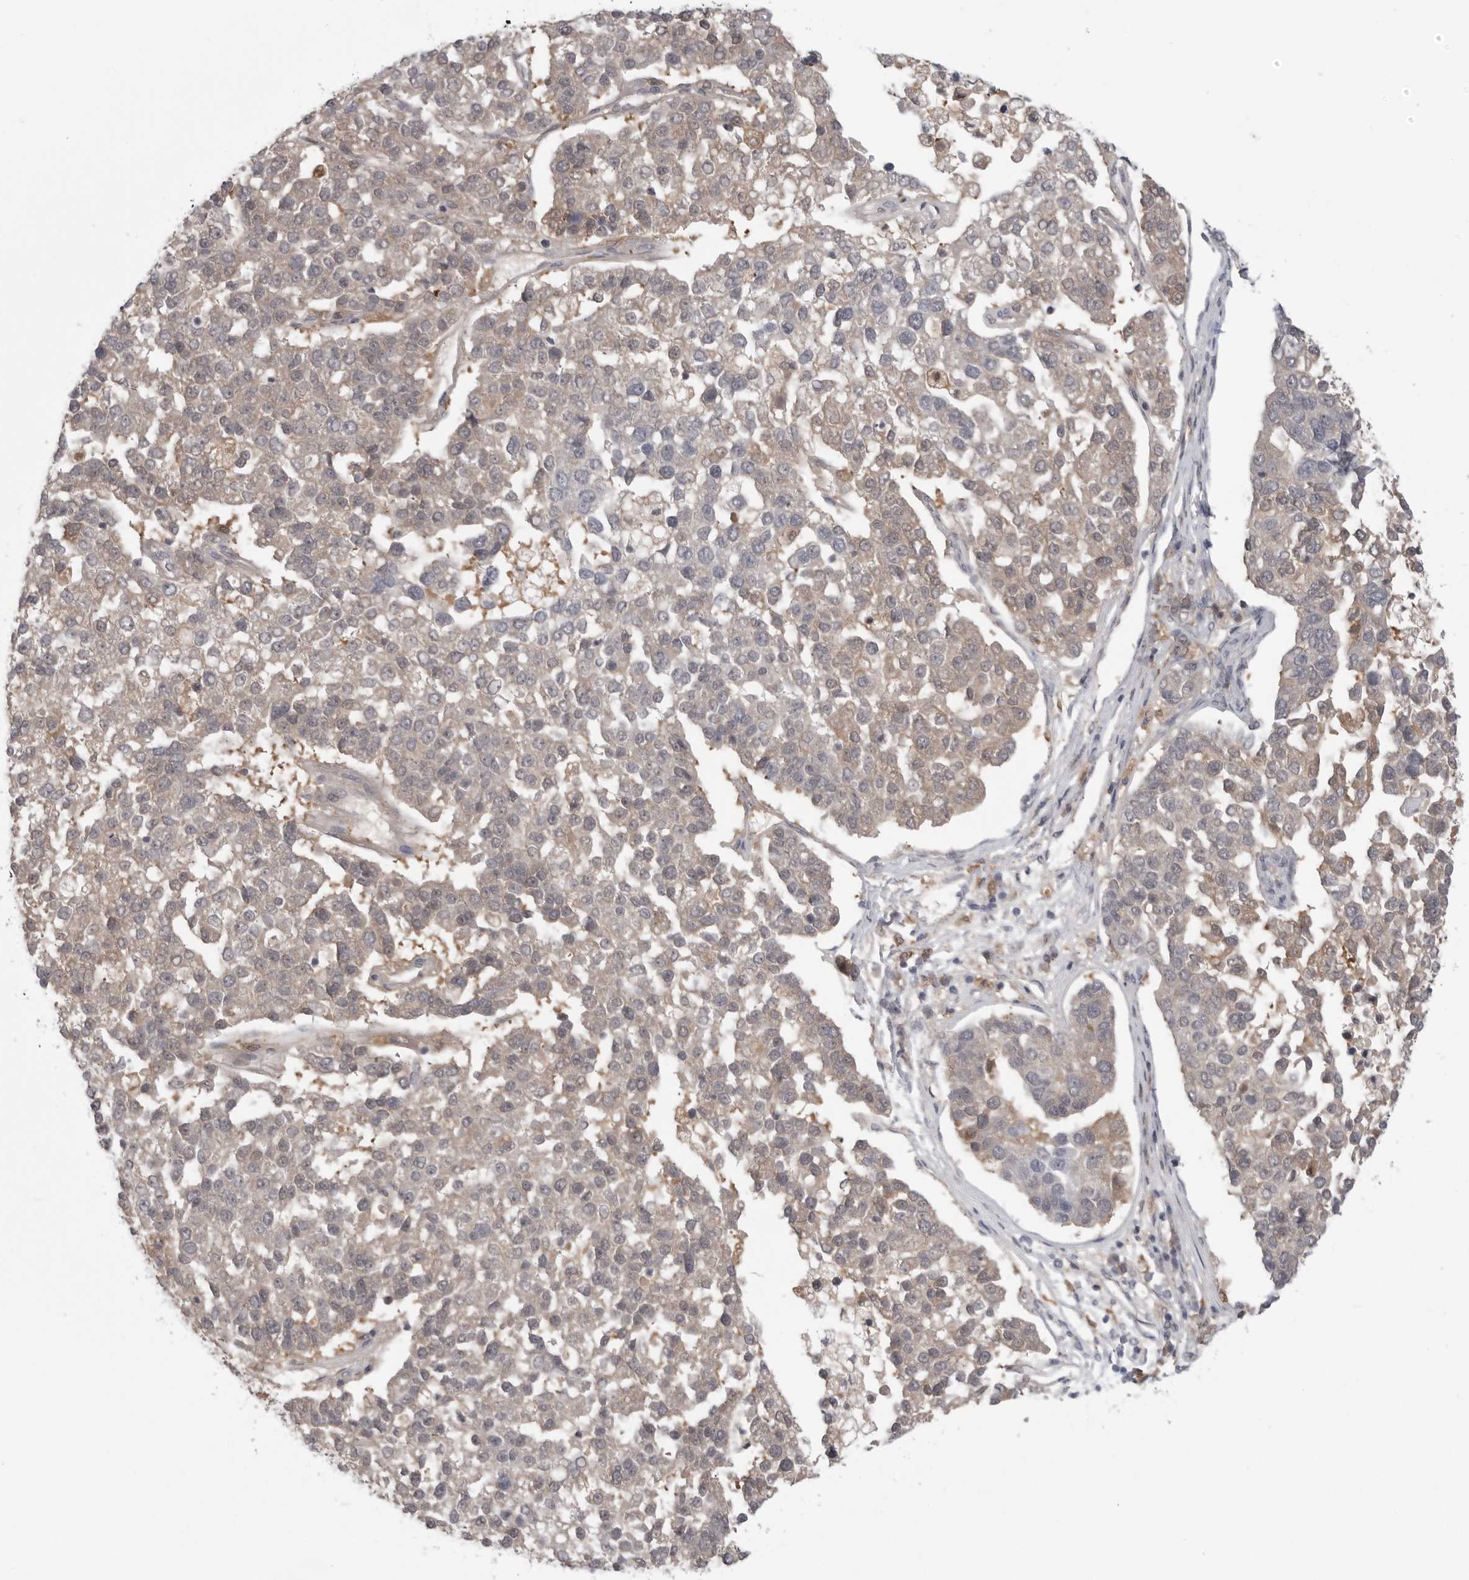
{"staining": {"intensity": "weak", "quantity": "<25%", "location": "cytoplasmic/membranous"}, "tissue": "pancreatic cancer", "cell_type": "Tumor cells", "image_type": "cancer", "snomed": [{"axis": "morphology", "description": "Adenocarcinoma, NOS"}, {"axis": "topography", "description": "Pancreas"}], "caption": "Pancreatic adenocarcinoma stained for a protein using IHC shows no expression tumor cells.", "gene": "PNPO", "patient": {"sex": "female", "age": 61}}